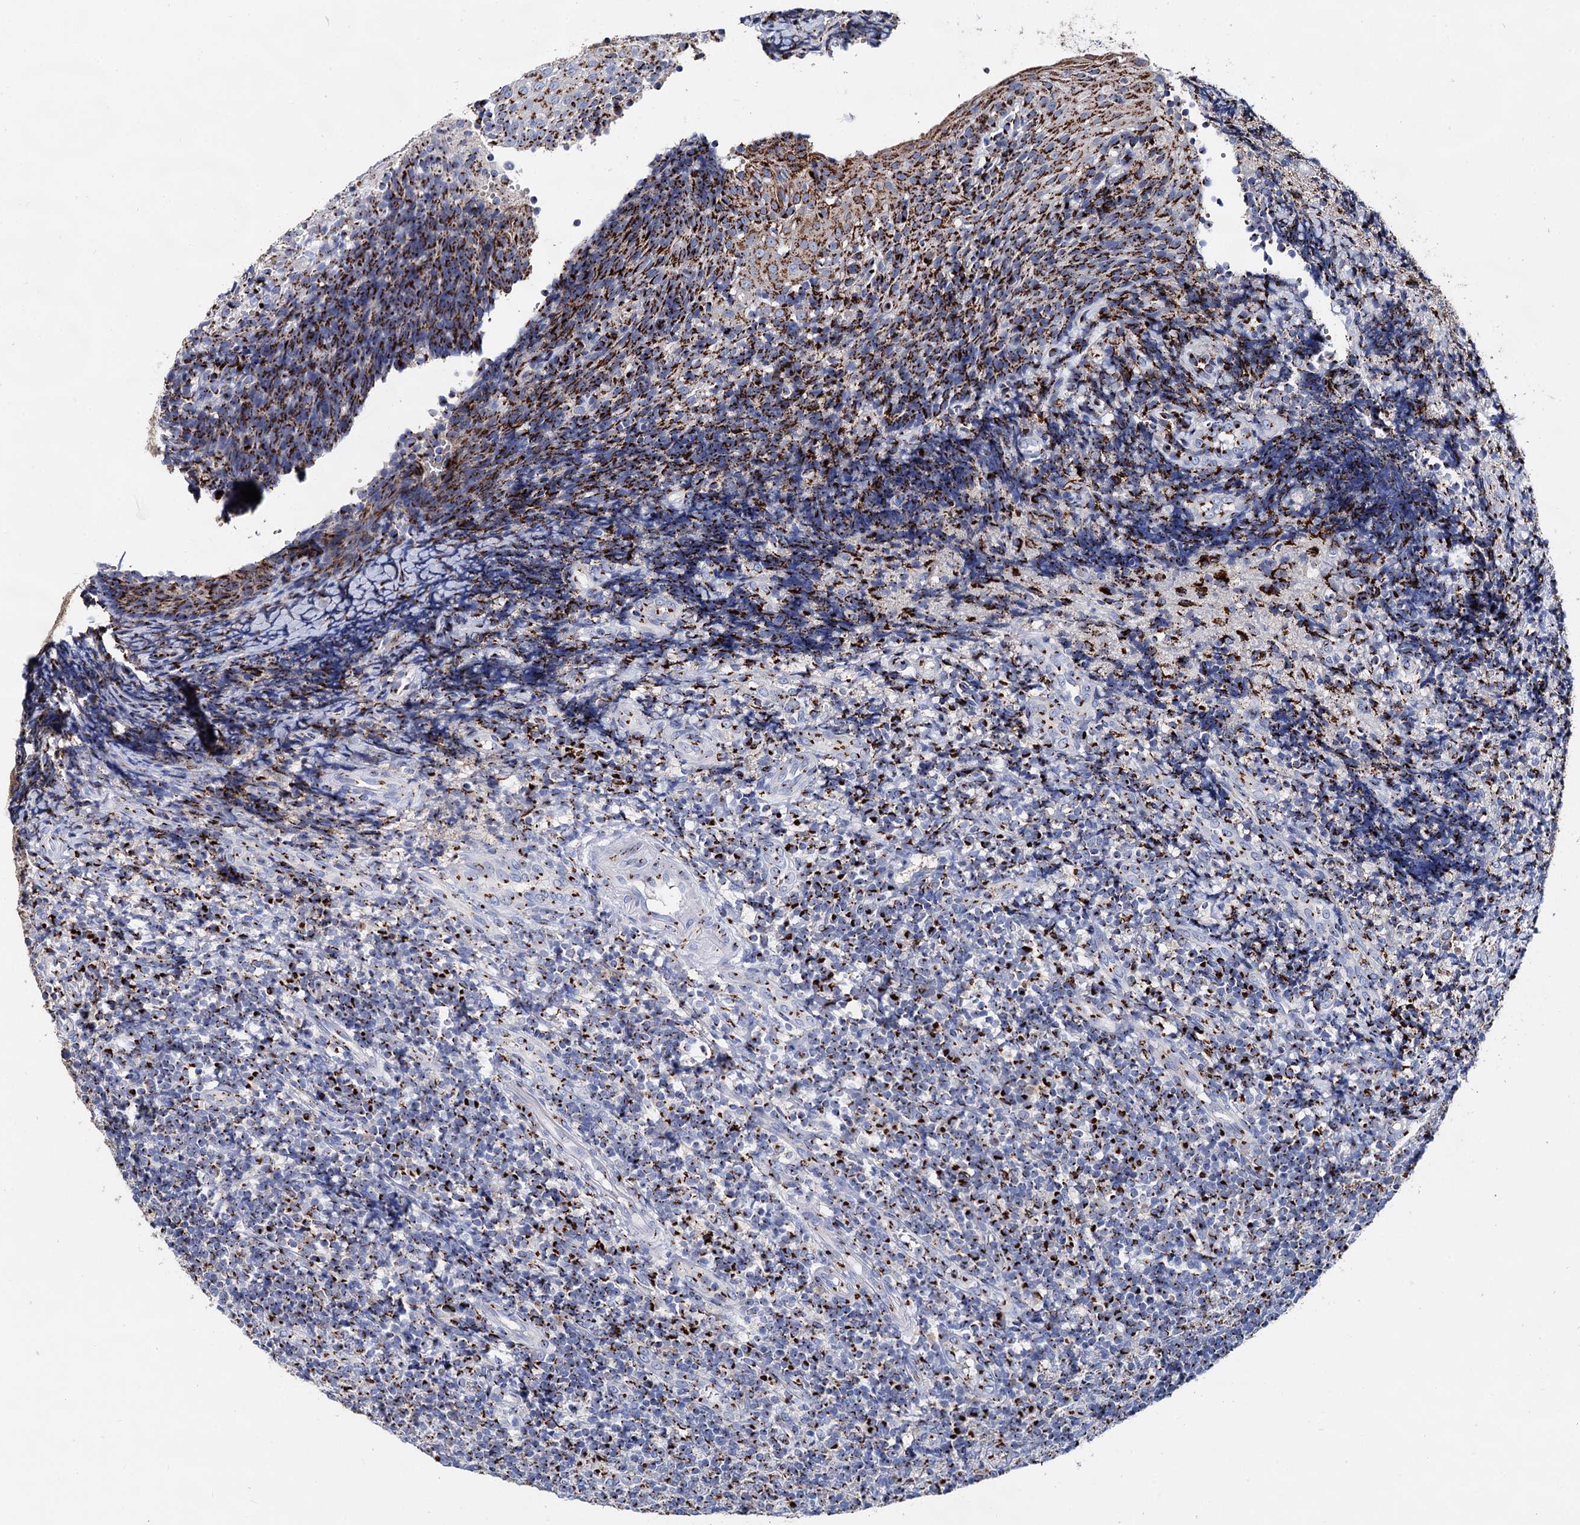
{"staining": {"intensity": "strong", "quantity": "<25%", "location": "cytoplasmic/membranous"}, "tissue": "tonsil", "cell_type": "Germinal center cells", "image_type": "normal", "snomed": [{"axis": "morphology", "description": "Normal tissue, NOS"}, {"axis": "topography", "description": "Tonsil"}], "caption": "Immunohistochemical staining of normal human tonsil displays medium levels of strong cytoplasmic/membranous expression in approximately <25% of germinal center cells.", "gene": "TM9SF3", "patient": {"sex": "female", "age": 19}}